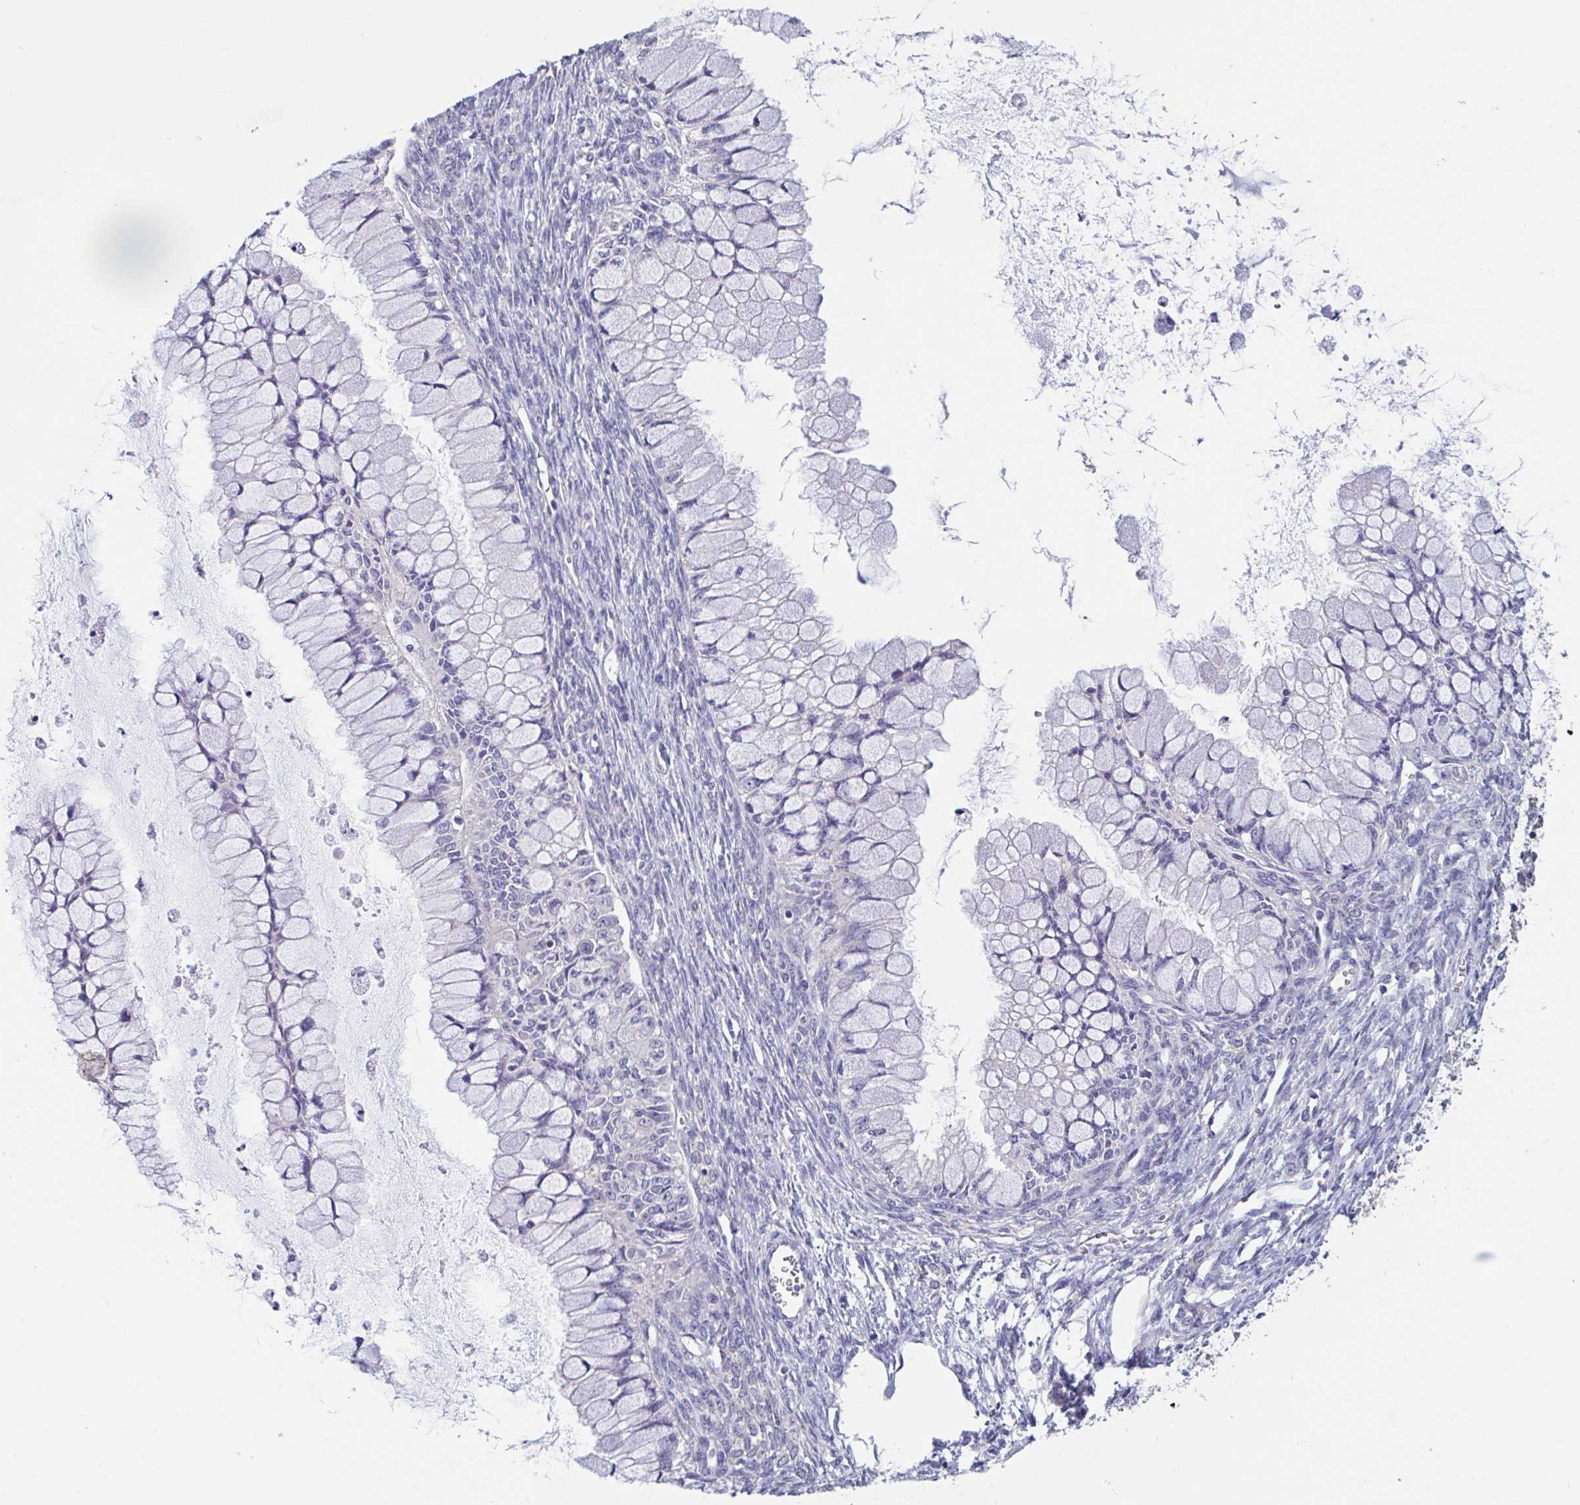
{"staining": {"intensity": "negative", "quantity": "none", "location": "none"}, "tissue": "ovarian cancer", "cell_type": "Tumor cells", "image_type": "cancer", "snomed": [{"axis": "morphology", "description": "Cystadenocarcinoma, mucinous, NOS"}, {"axis": "topography", "description": "Ovary"}], "caption": "High magnification brightfield microscopy of mucinous cystadenocarcinoma (ovarian) stained with DAB (3,3'-diaminobenzidine) (brown) and counterstained with hematoxylin (blue): tumor cells show no significant positivity.", "gene": "UNKL", "patient": {"sex": "female", "age": 34}}